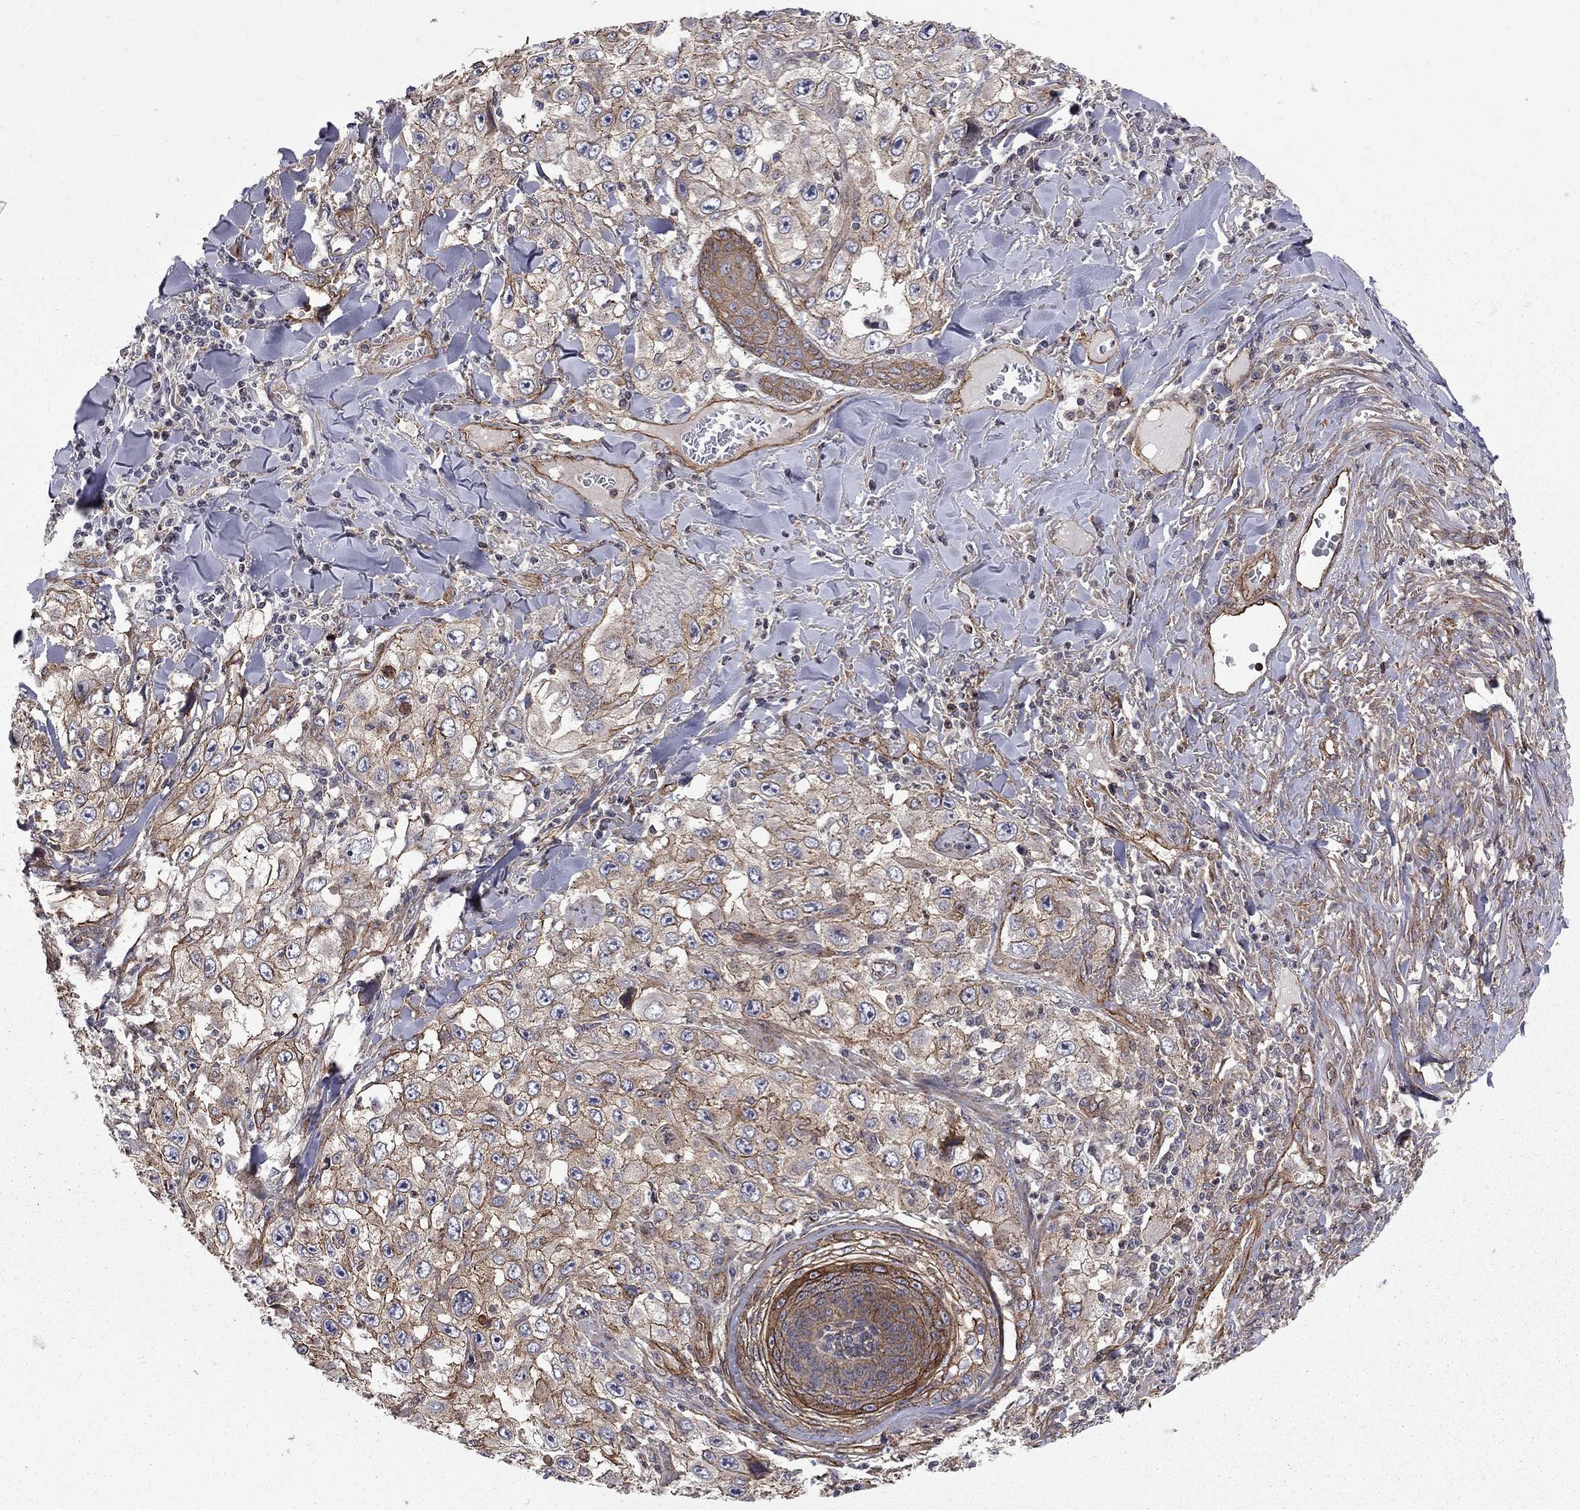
{"staining": {"intensity": "moderate", "quantity": "<25%", "location": "cytoplasmic/membranous"}, "tissue": "skin cancer", "cell_type": "Tumor cells", "image_type": "cancer", "snomed": [{"axis": "morphology", "description": "Squamous cell carcinoma, NOS"}, {"axis": "topography", "description": "Skin"}], "caption": "Human skin cancer (squamous cell carcinoma) stained with a brown dye displays moderate cytoplasmic/membranous positive positivity in about <25% of tumor cells.", "gene": "RASEF", "patient": {"sex": "male", "age": 82}}